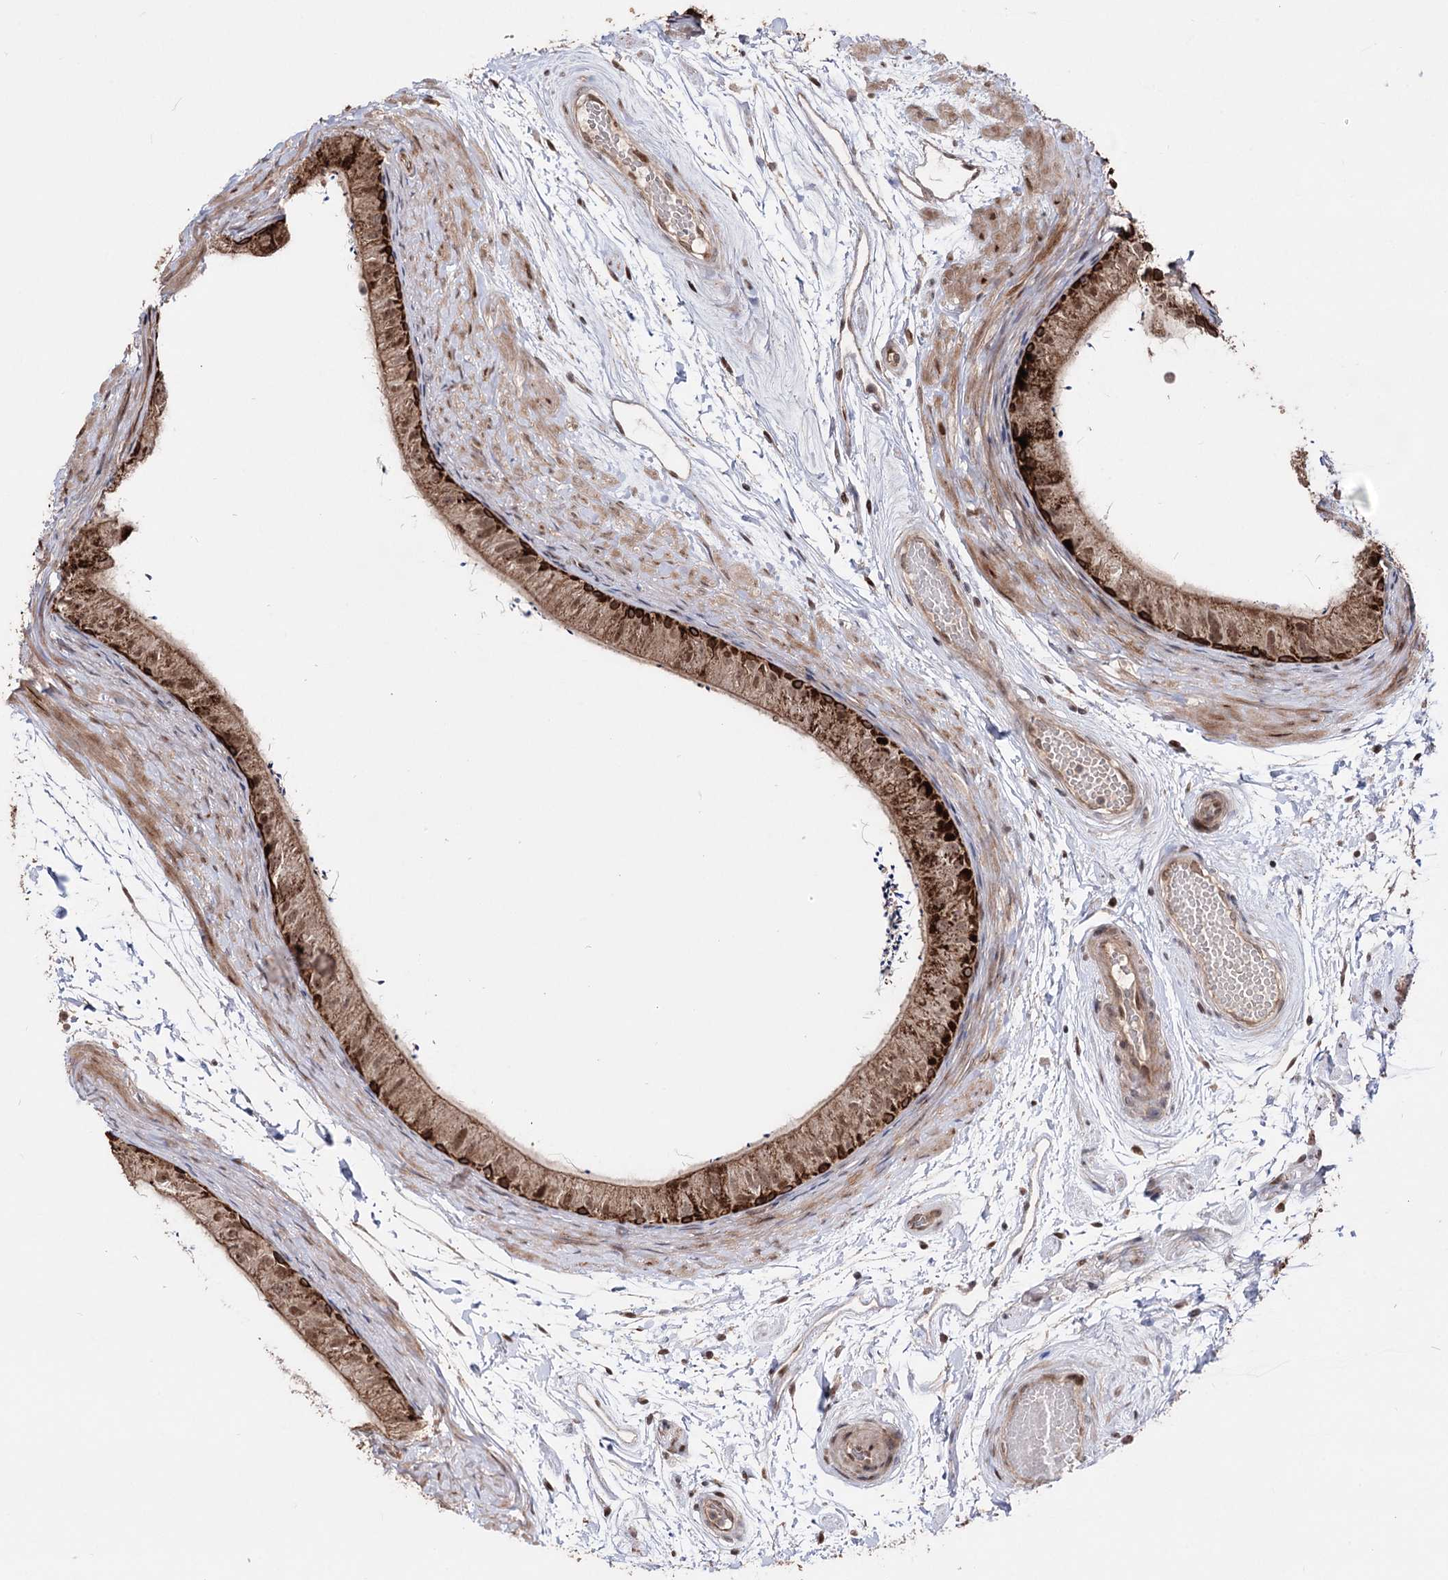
{"staining": {"intensity": "moderate", "quantity": "25%-75%", "location": "cytoplasmic/membranous,nuclear"}, "tissue": "epididymis", "cell_type": "Glandular cells", "image_type": "normal", "snomed": [{"axis": "morphology", "description": "Normal tissue, NOS"}, {"axis": "topography", "description": "Epididymis"}], "caption": "Glandular cells show medium levels of moderate cytoplasmic/membranous,nuclear positivity in approximately 25%-75% of cells in unremarkable epididymis. The protein is stained brown, and the nuclei are stained in blue (DAB IHC with brightfield microscopy, high magnification).", "gene": "CPNE8", "patient": {"sex": "male", "age": 50}}